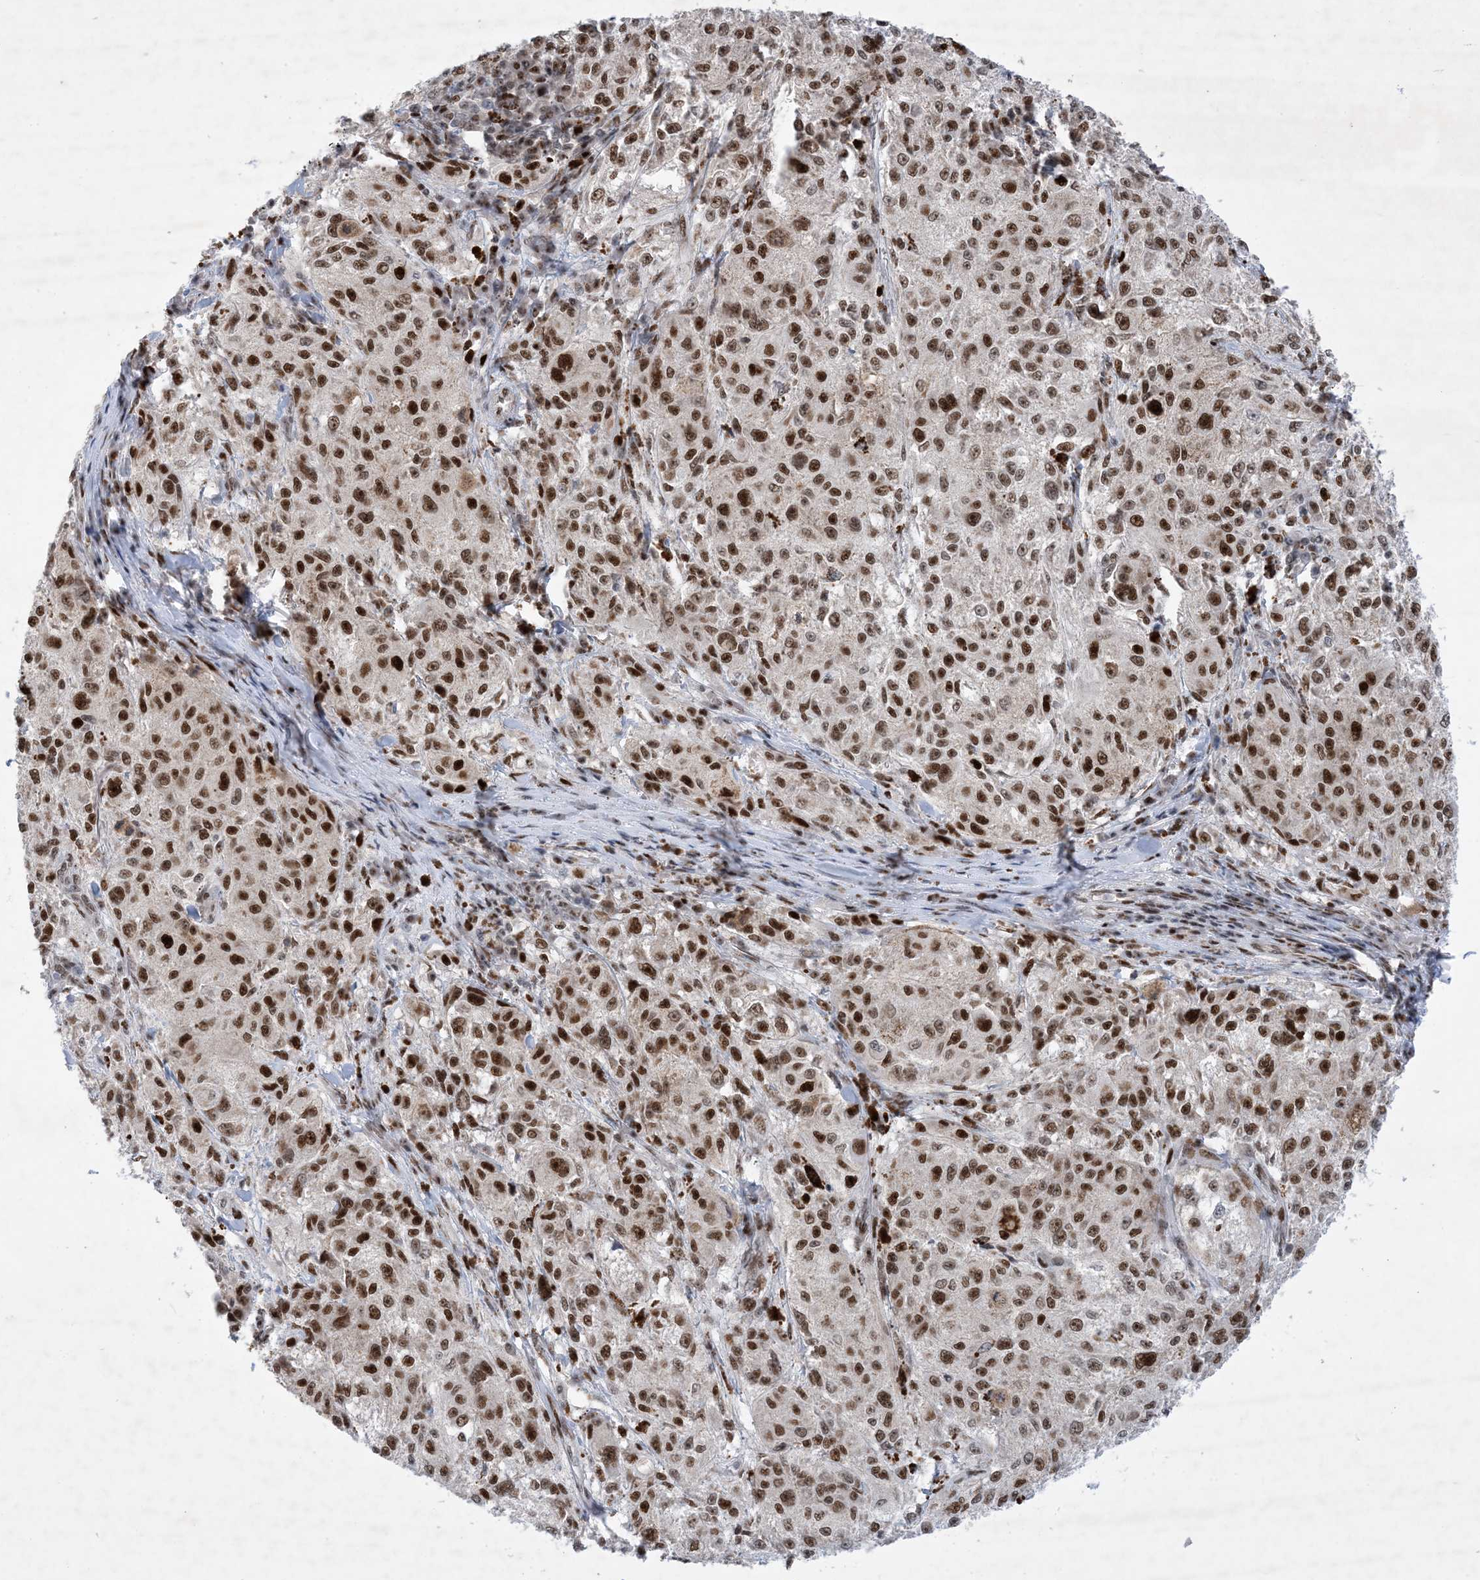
{"staining": {"intensity": "strong", "quantity": ">75%", "location": "nuclear"}, "tissue": "melanoma", "cell_type": "Tumor cells", "image_type": "cancer", "snomed": [{"axis": "morphology", "description": "Necrosis, NOS"}, {"axis": "morphology", "description": "Malignant melanoma, NOS"}, {"axis": "topography", "description": "Skin"}], "caption": "Malignant melanoma stained with a brown dye exhibits strong nuclear positive expression in about >75% of tumor cells.", "gene": "TSPYL1", "patient": {"sex": "female", "age": 87}}